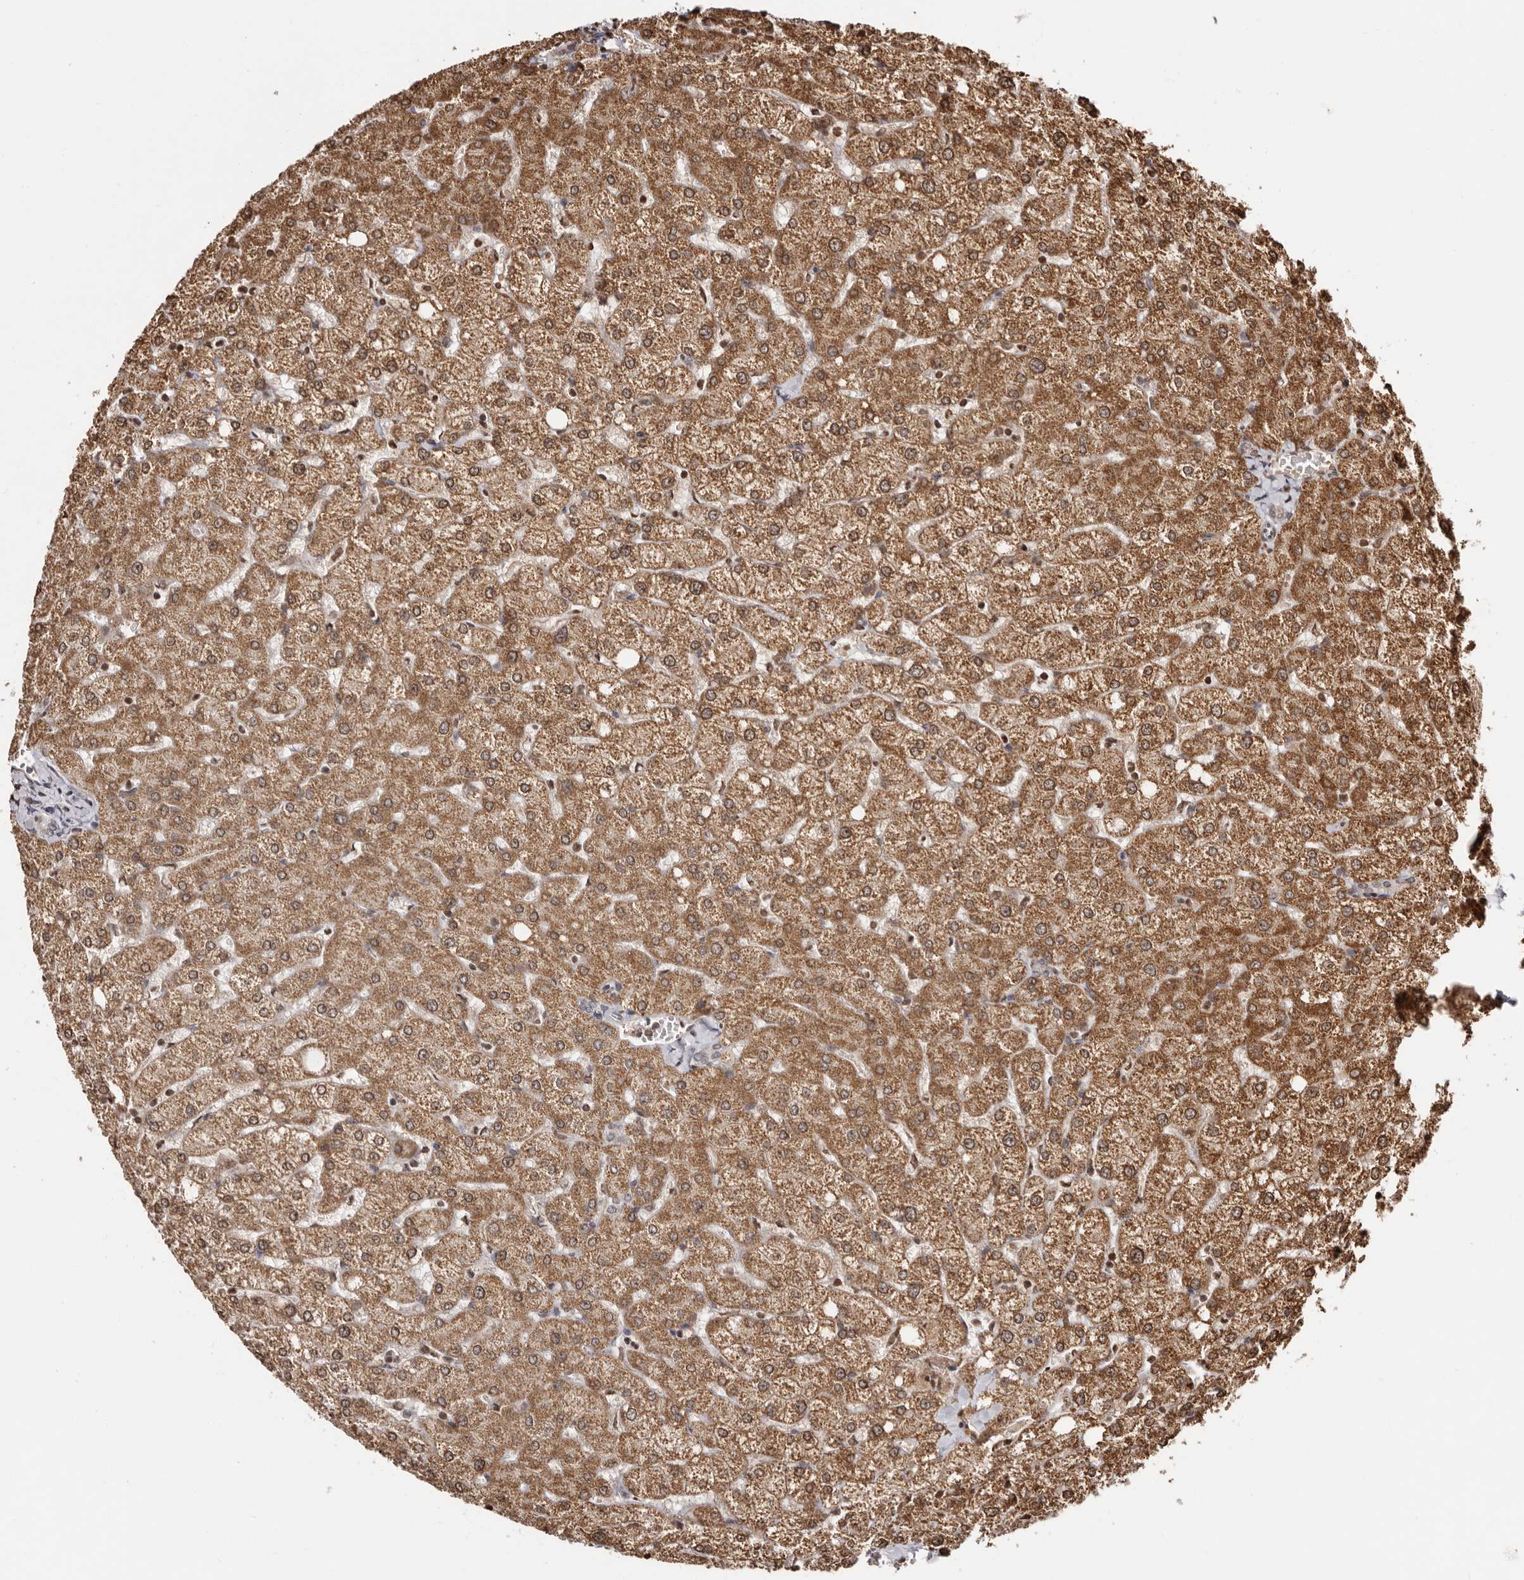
{"staining": {"intensity": "negative", "quantity": "none", "location": "none"}, "tissue": "liver", "cell_type": "Cholangiocytes", "image_type": "normal", "snomed": [{"axis": "morphology", "description": "Normal tissue, NOS"}, {"axis": "topography", "description": "Liver"}], "caption": "IHC micrograph of normal liver stained for a protein (brown), which shows no expression in cholangiocytes.", "gene": "CCDC190", "patient": {"sex": "female", "age": 54}}